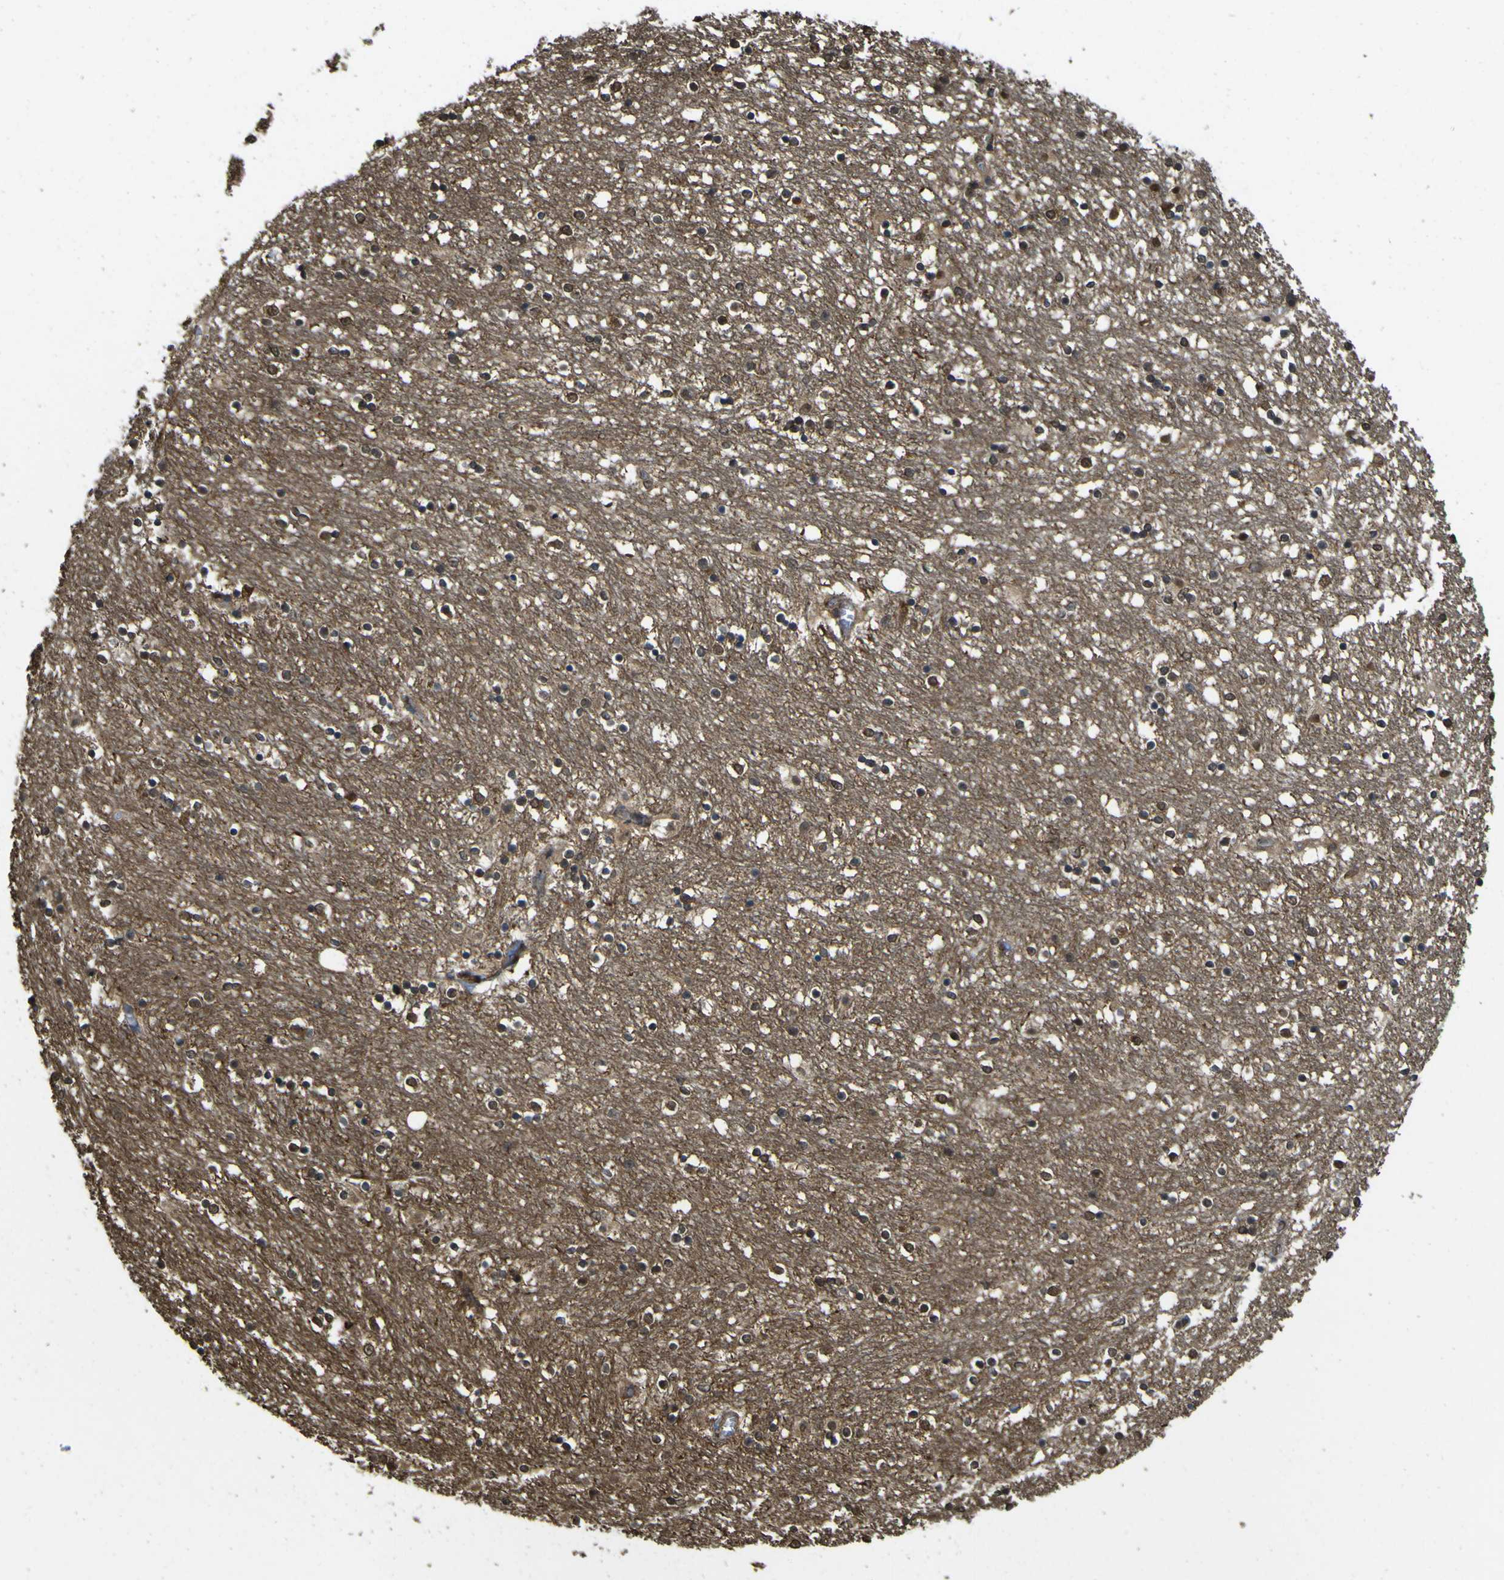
{"staining": {"intensity": "strong", "quantity": "25%-75%", "location": "nuclear"}, "tissue": "caudate", "cell_type": "Glial cells", "image_type": "normal", "snomed": [{"axis": "morphology", "description": "Normal tissue, NOS"}, {"axis": "topography", "description": "Lateral ventricle wall"}], "caption": "The photomicrograph exhibits immunohistochemical staining of unremarkable caudate. There is strong nuclear staining is identified in approximately 25%-75% of glial cells.", "gene": "YWHAG", "patient": {"sex": "female", "age": 54}}